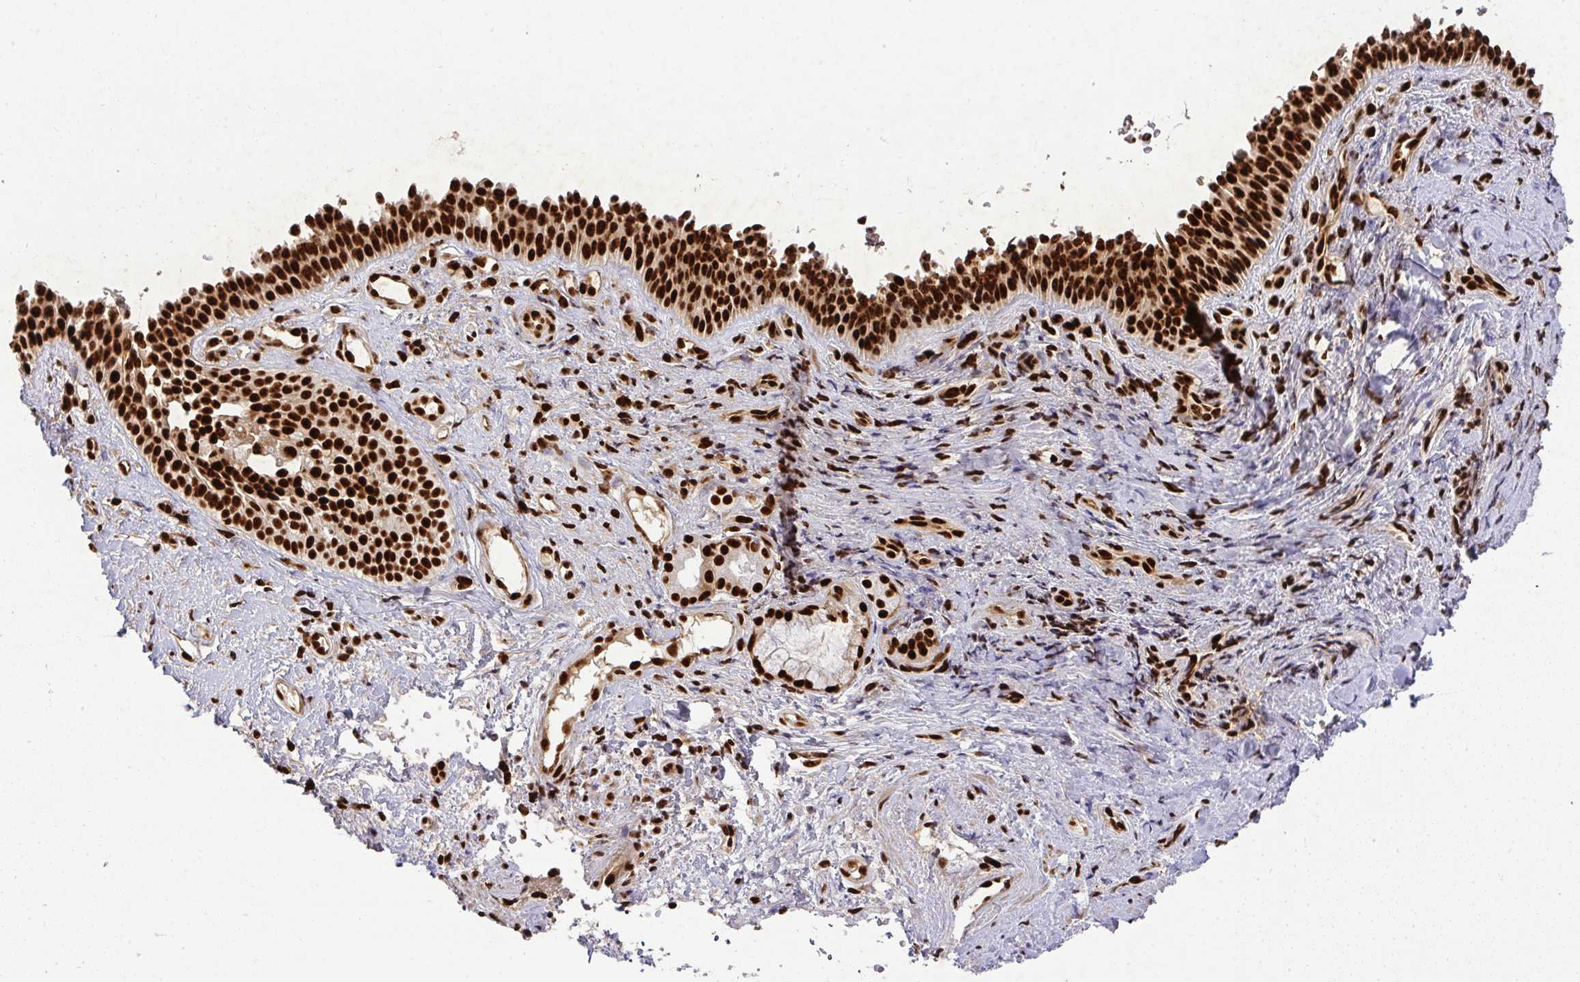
{"staining": {"intensity": "strong", "quantity": ">75%", "location": "nuclear"}, "tissue": "nasopharynx", "cell_type": "Respiratory epithelial cells", "image_type": "normal", "snomed": [{"axis": "morphology", "description": "Normal tissue, NOS"}, {"axis": "morphology", "description": "Inflammation, NOS"}, {"axis": "topography", "description": "Nasopharynx"}], "caption": "The image displays a brown stain indicating the presence of a protein in the nuclear of respiratory epithelial cells in nasopharynx.", "gene": "U2AF1L4", "patient": {"sex": "male", "age": 54}}